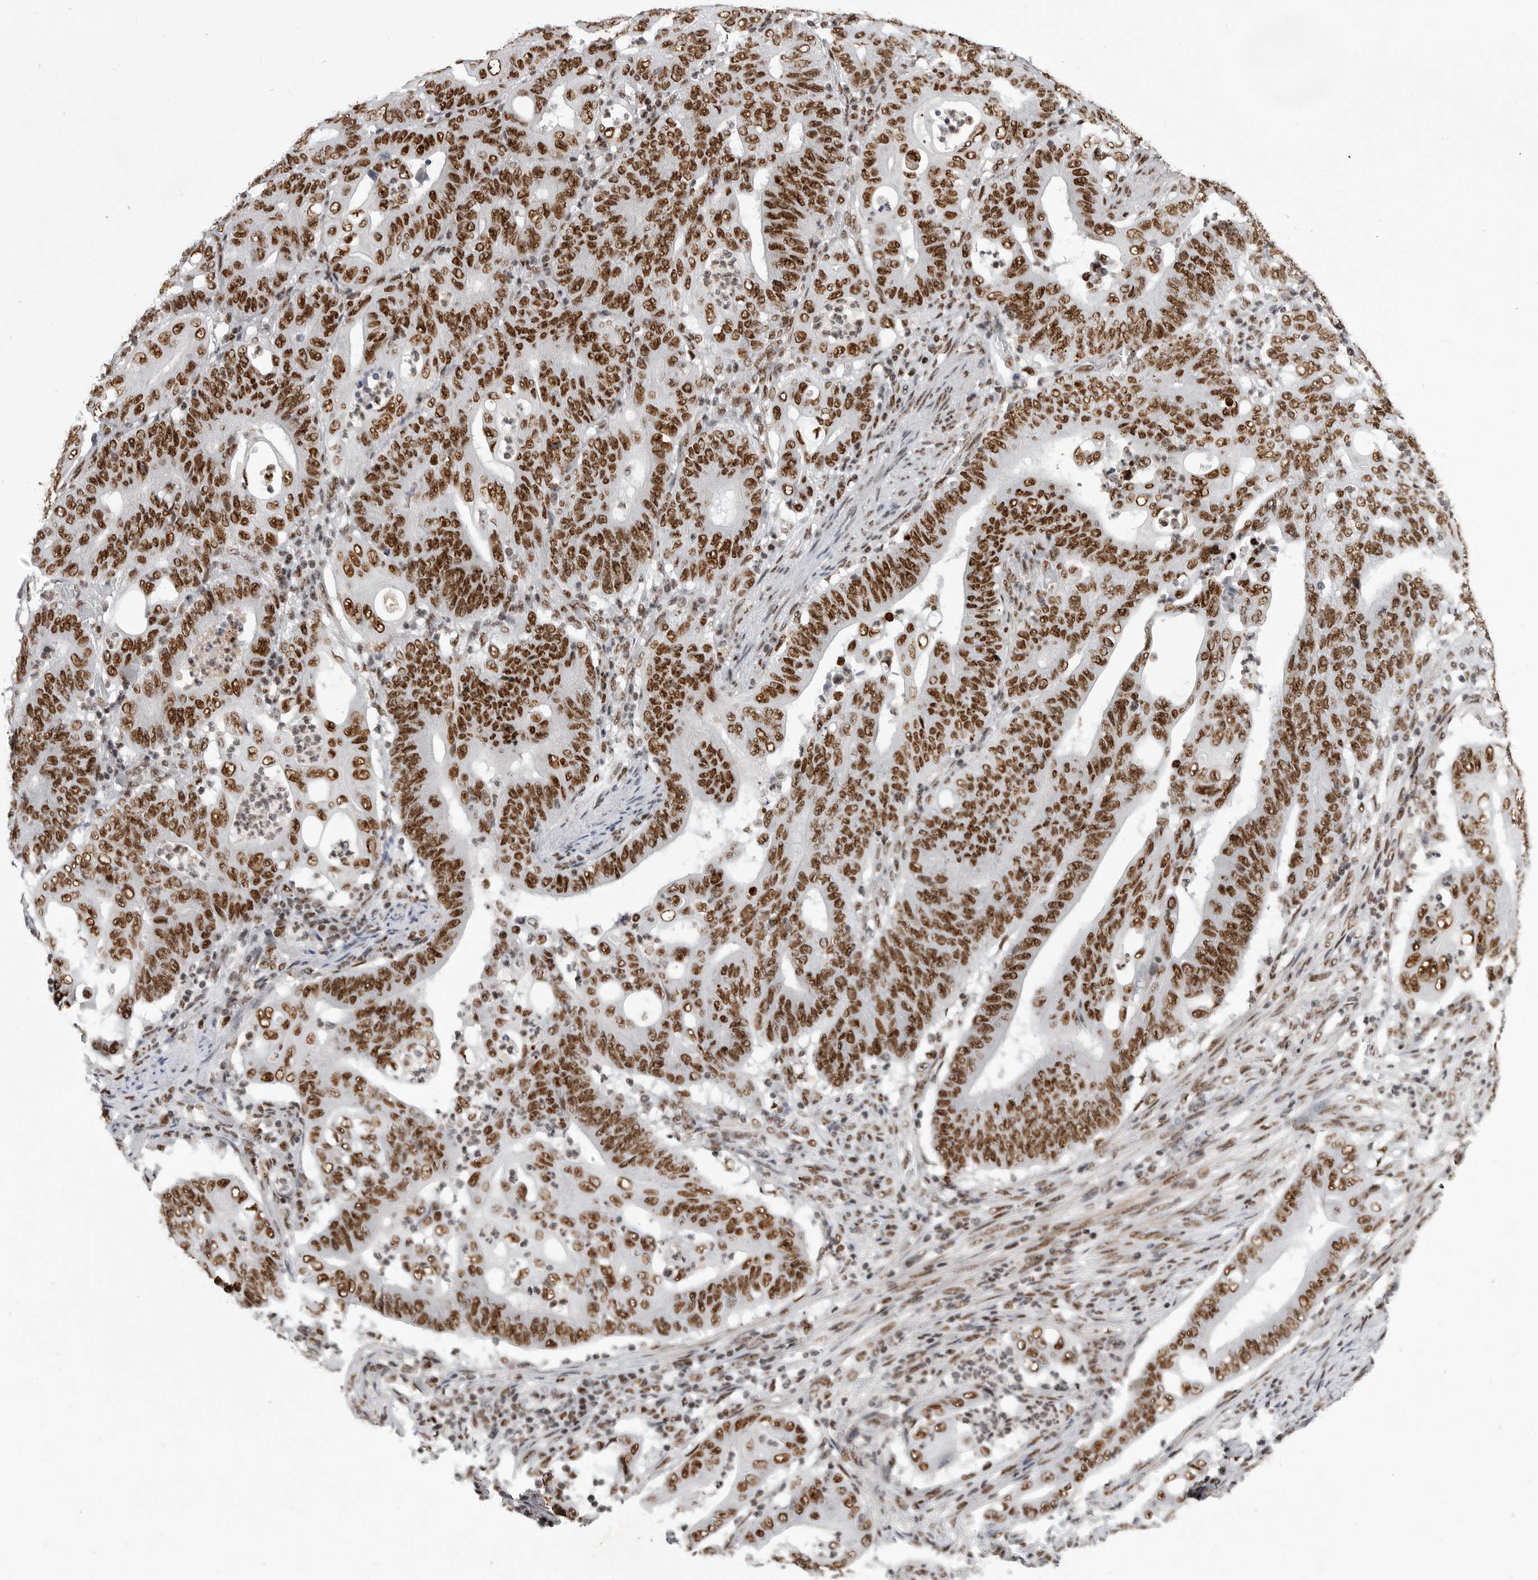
{"staining": {"intensity": "strong", "quantity": ">75%", "location": "nuclear"}, "tissue": "stomach cancer", "cell_type": "Tumor cells", "image_type": "cancer", "snomed": [{"axis": "morphology", "description": "Adenocarcinoma, NOS"}, {"axis": "topography", "description": "Stomach"}], "caption": "The micrograph shows staining of stomach cancer, revealing strong nuclear protein expression (brown color) within tumor cells. Immunohistochemistry stains the protein of interest in brown and the nuclei are stained blue.", "gene": "BCLAF1", "patient": {"sex": "female", "age": 73}}